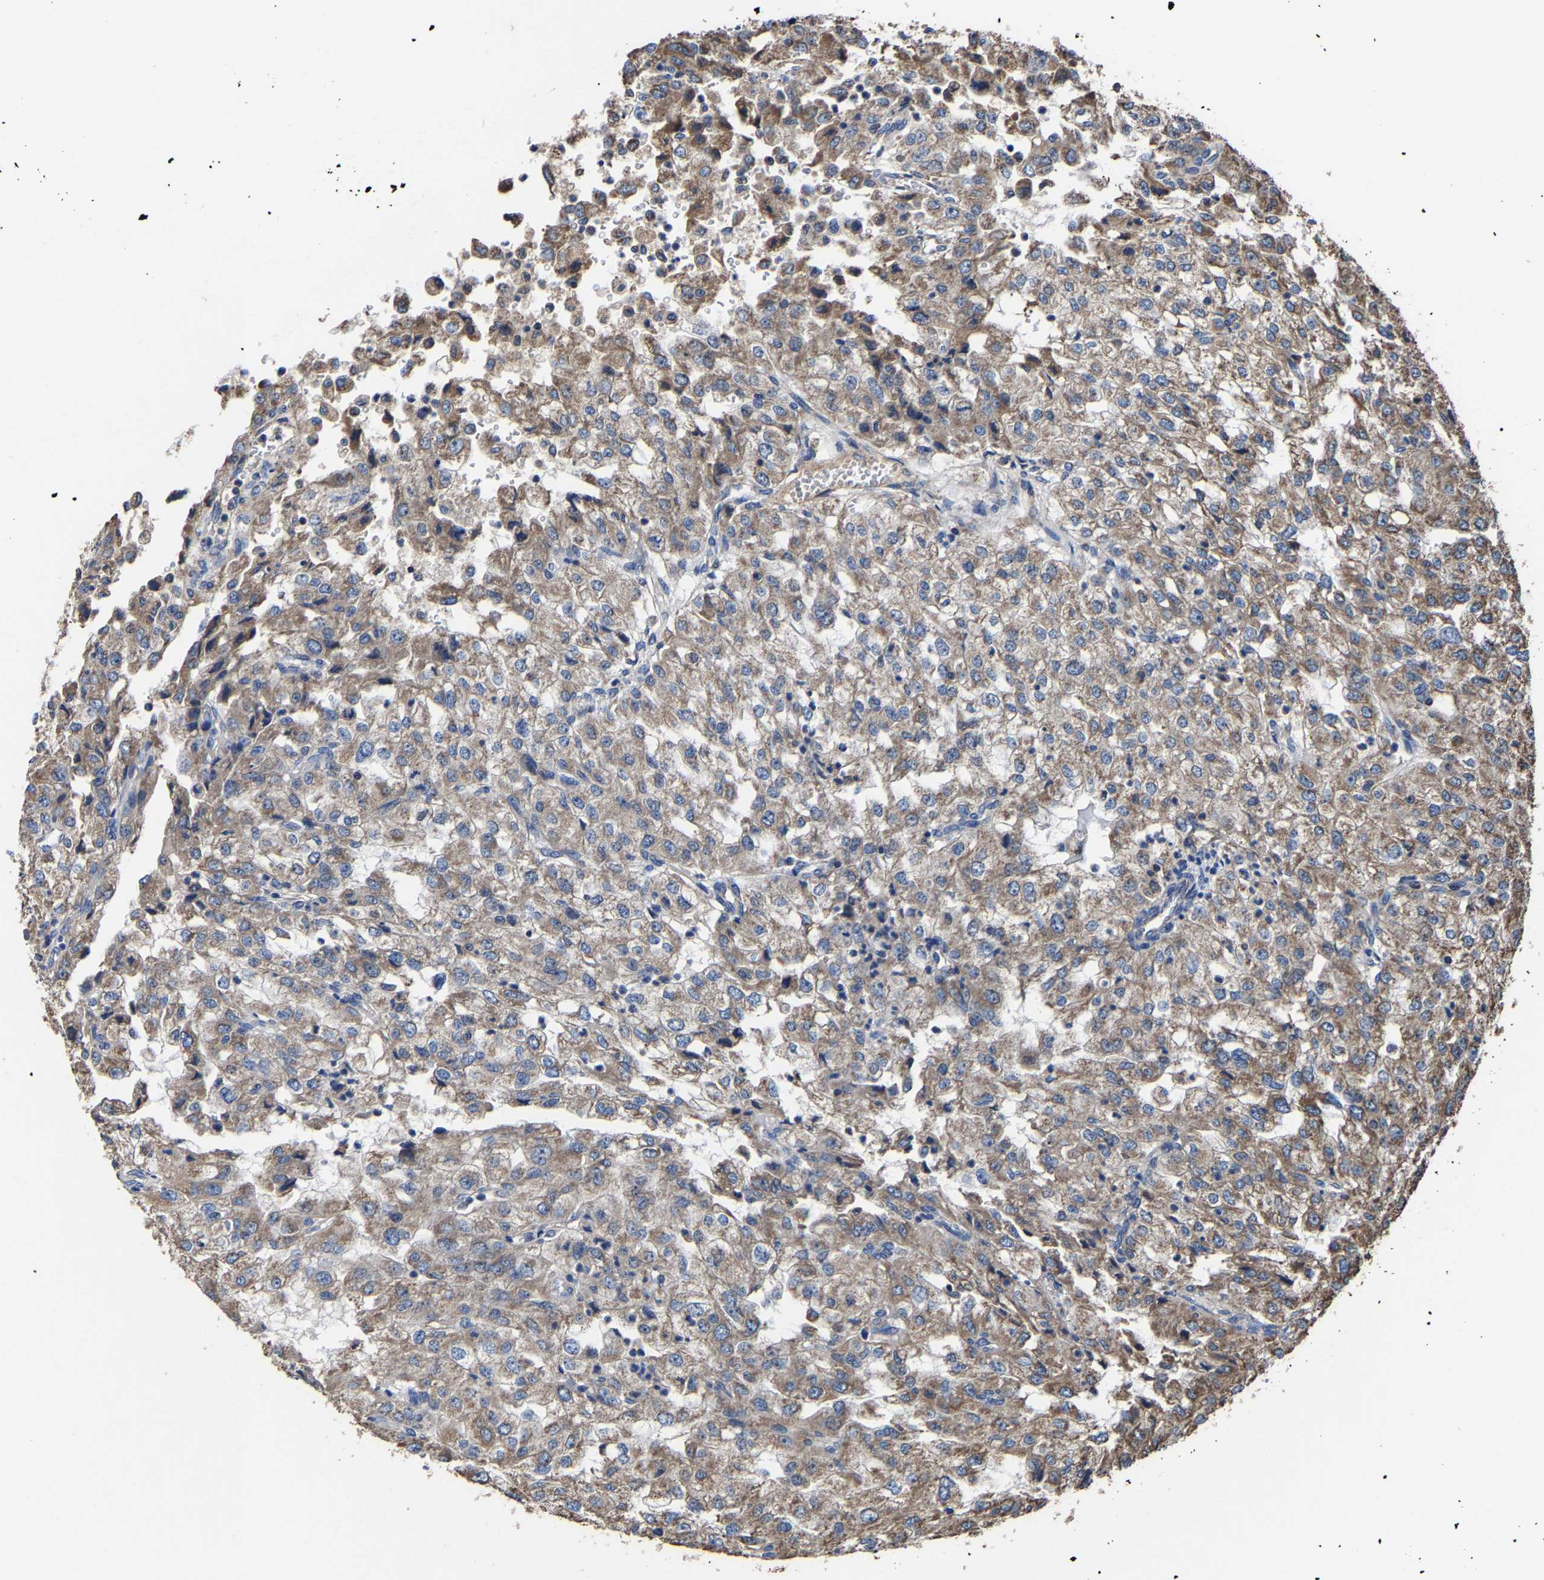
{"staining": {"intensity": "weak", "quantity": ">75%", "location": "cytoplasmic/membranous"}, "tissue": "renal cancer", "cell_type": "Tumor cells", "image_type": "cancer", "snomed": [{"axis": "morphology", "description": "Adenocarcinoma, NOS"}, {"axis": "topography", "description": "Kidney"}], "caption": "About >75% of tumor cells in renal cancer (adenocarcinoma) exhibit weak cytoplasmic/membranous protein staining as visualized by brown immunohistochemical staining.", "gene": "ZCCHC7", "patient": {"sex": "female", "age": 54}}